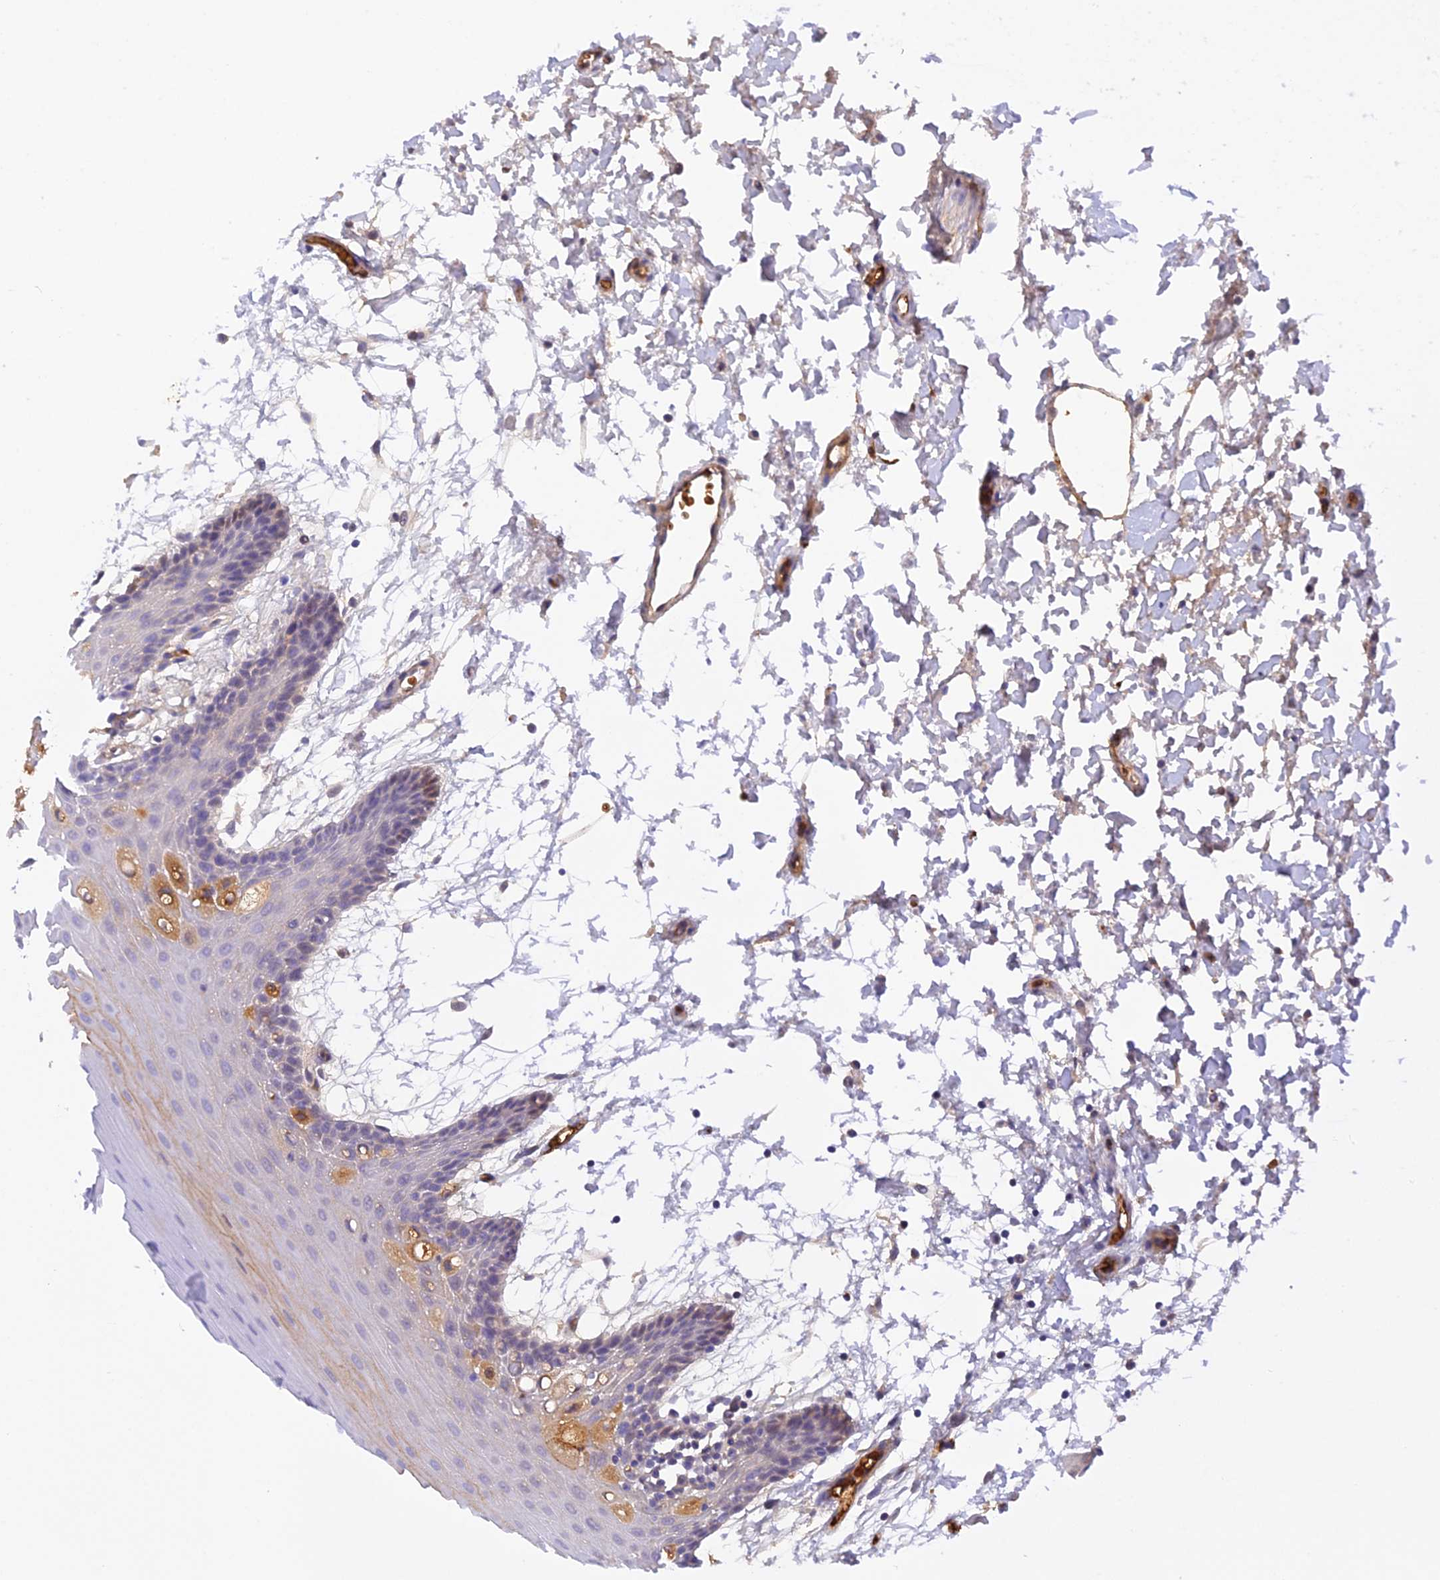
{"staining": {"intensity": "moderate", "quantity": "<25%", "location": "cytoplasmic/membranous"}, "tissue": "oral mucosa", "cell_type": "Squamous epithelial cells", "image_type": "normal", "snomed": [{"axis": "morphology", "description": "Normal tissue, NOS"}, {"axis": "topography", "description": "Skeletal muscle"}, {"axis": "topography", "description": "Oral tissue"}, {"axis": "topography", "description": "Salivary gland"}, {"axis": "topography", "description": "Peripheral nerve tissue"}], "caption": "This is an image of immunohistochemistry staining of normal oral mucosa, which shows moderate expression in the cytoplasmic/membranous of squamous epithelial cells.", "gene": "HDHD2", "patient": {"sex": "male", "age": 54}}